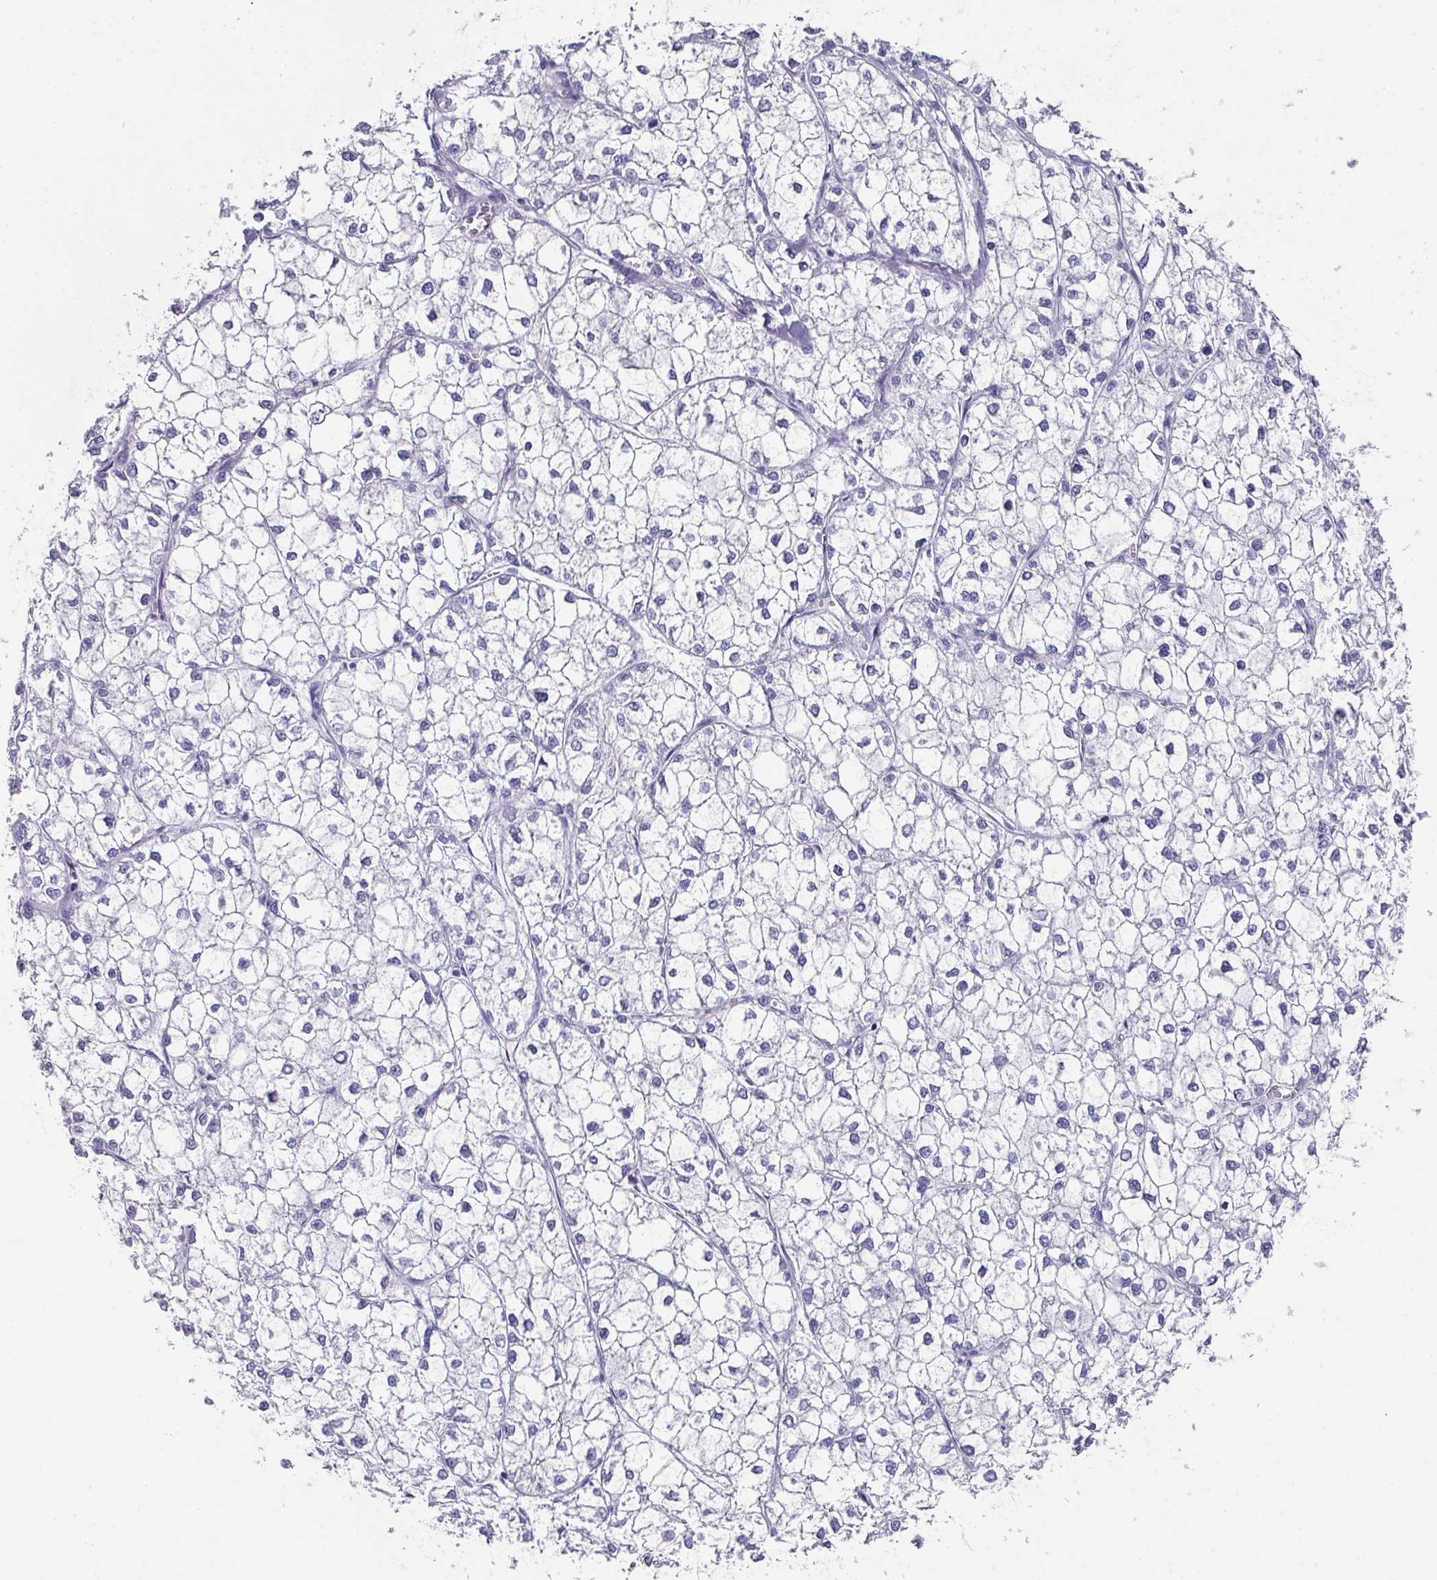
{"staining": {"intensity": "negative", "quantity": "none", "location": "none"}, "tissue": "liver cancer", "cell_type": "Tumor cells", "image_type": "cancer", "snomed": [{"axis": "morphology", "description": "Carcinoma, Hepatocellular, NOS"}, {"axis": "topography", "description": "Liver"}], "caption": "Immunohistochemical staining of hepatocellular carcinoma (liver) exhibits no significant staining in tumor cells.", "gene": "PEX10", "patient": {"sex": "female", "age": 43}}